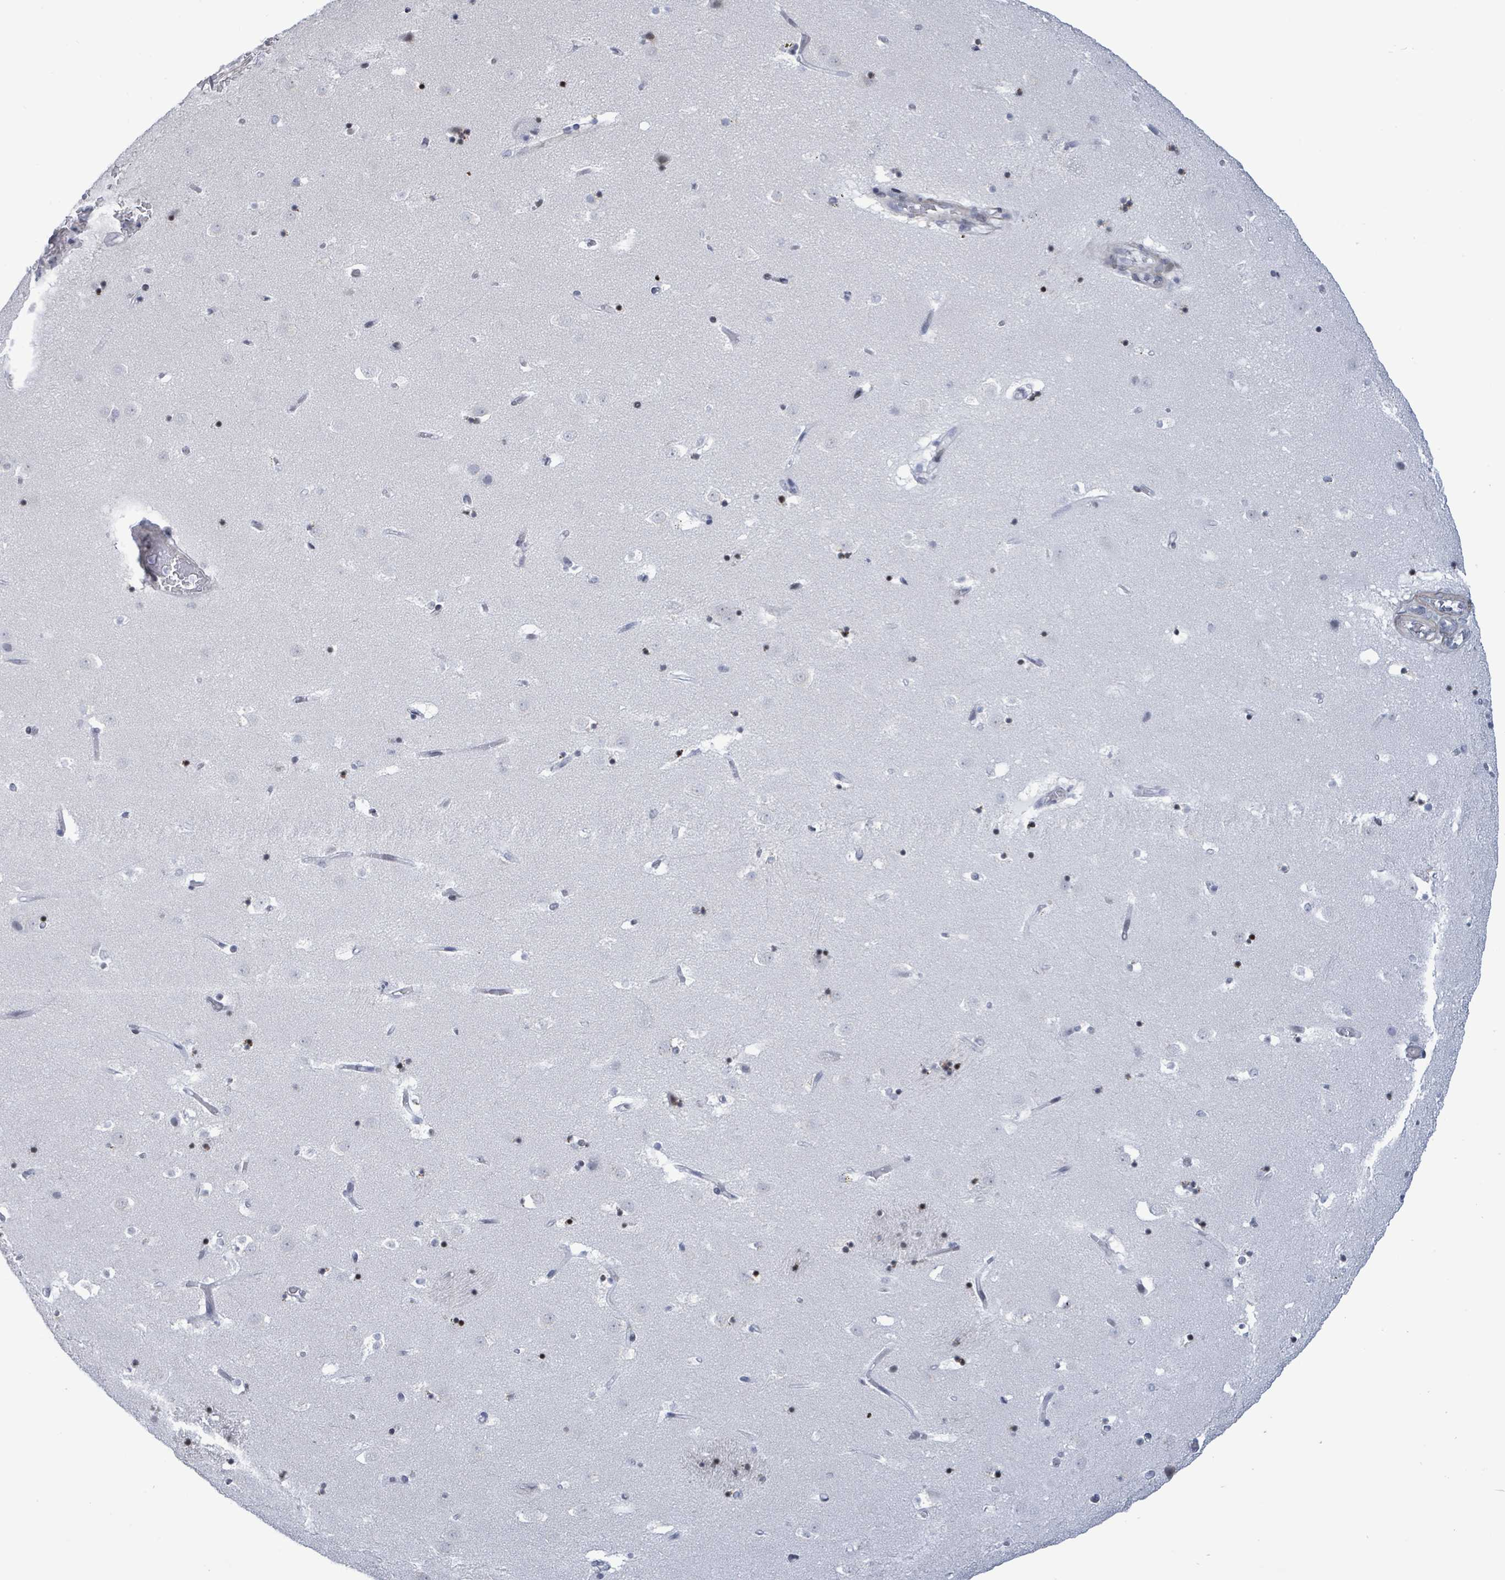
{"staining": {"intensity": "negative", "quantity": "none", "location": "none"}, "tissue": "caudate", "cell_type": "Glial cells", "image_type": "normal", "snomed": [{"axis": "morphology", "description": "Normal tissue, NOS"}, {"axis": "topography", "description": "Lateral ventricle wall"}], "caption": "Immunohistochemical staining of normal human caudate shows no significant positivity in glial cells. (Immunohistochemistry (ihc), brightfield microscopy, high magnification).", "gene": "NTN3", "patient": {"sex": "male", "age": 58}}